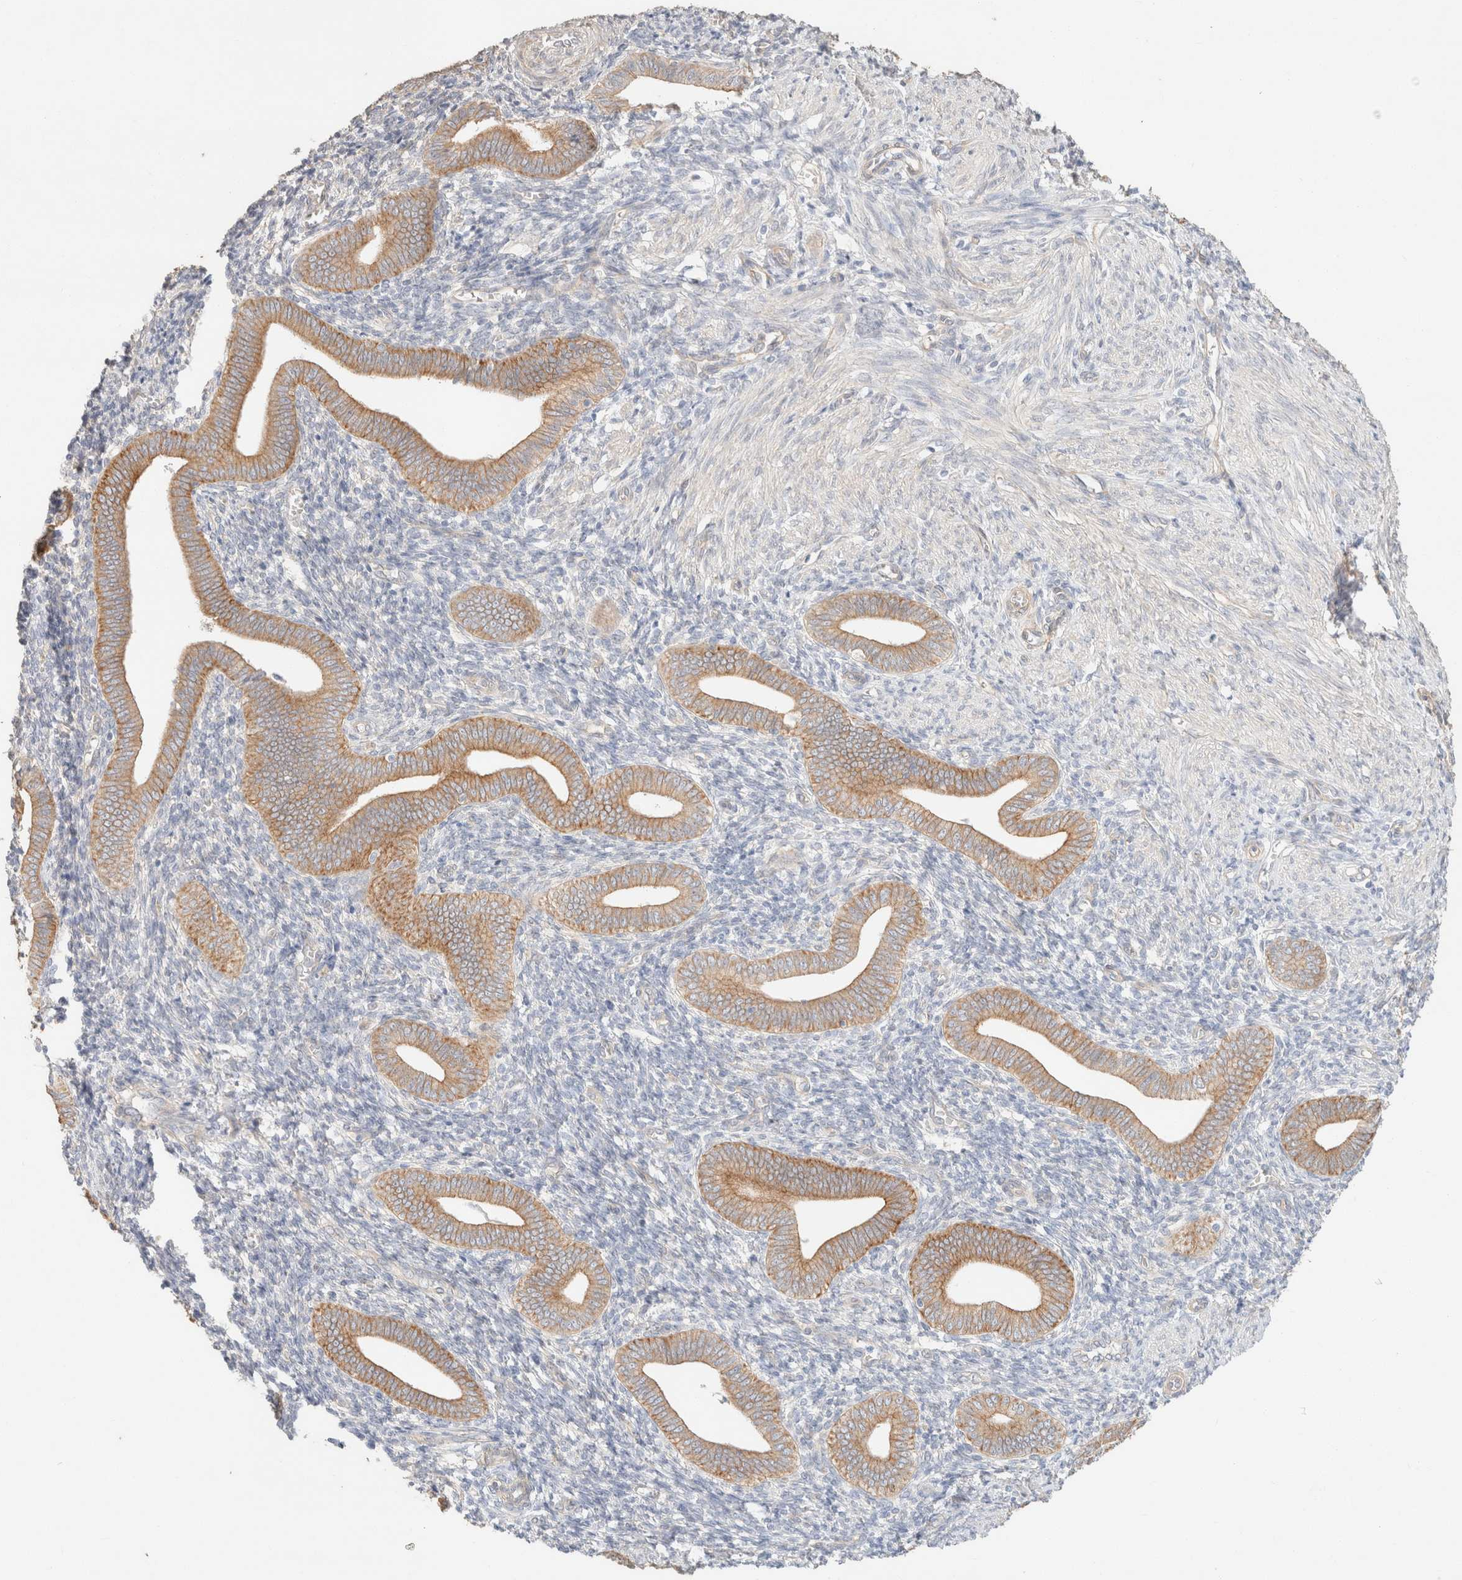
{"staining": {"intensity": "negative", "quantity": "none", "location": "none"}, "tissue": "endometrium", "cell_type": "Cells in endometrial stroma", "image_type": "normal", "snomed": [{"axis": "morphology", "description": "Normal tissue, NOS"}, {"axis": "topography", "description": "Uterus"}, {"axis": "topography", "description": "Endometrium"}], "caption": "Immunohistochemistry (IHC) of benign human endometrium displays no staining in cells in endometrial stroma. (DAB IHC, high magnification).", "gene": "CSNK1E", "patient": {"sex": "female", "age": 33}}